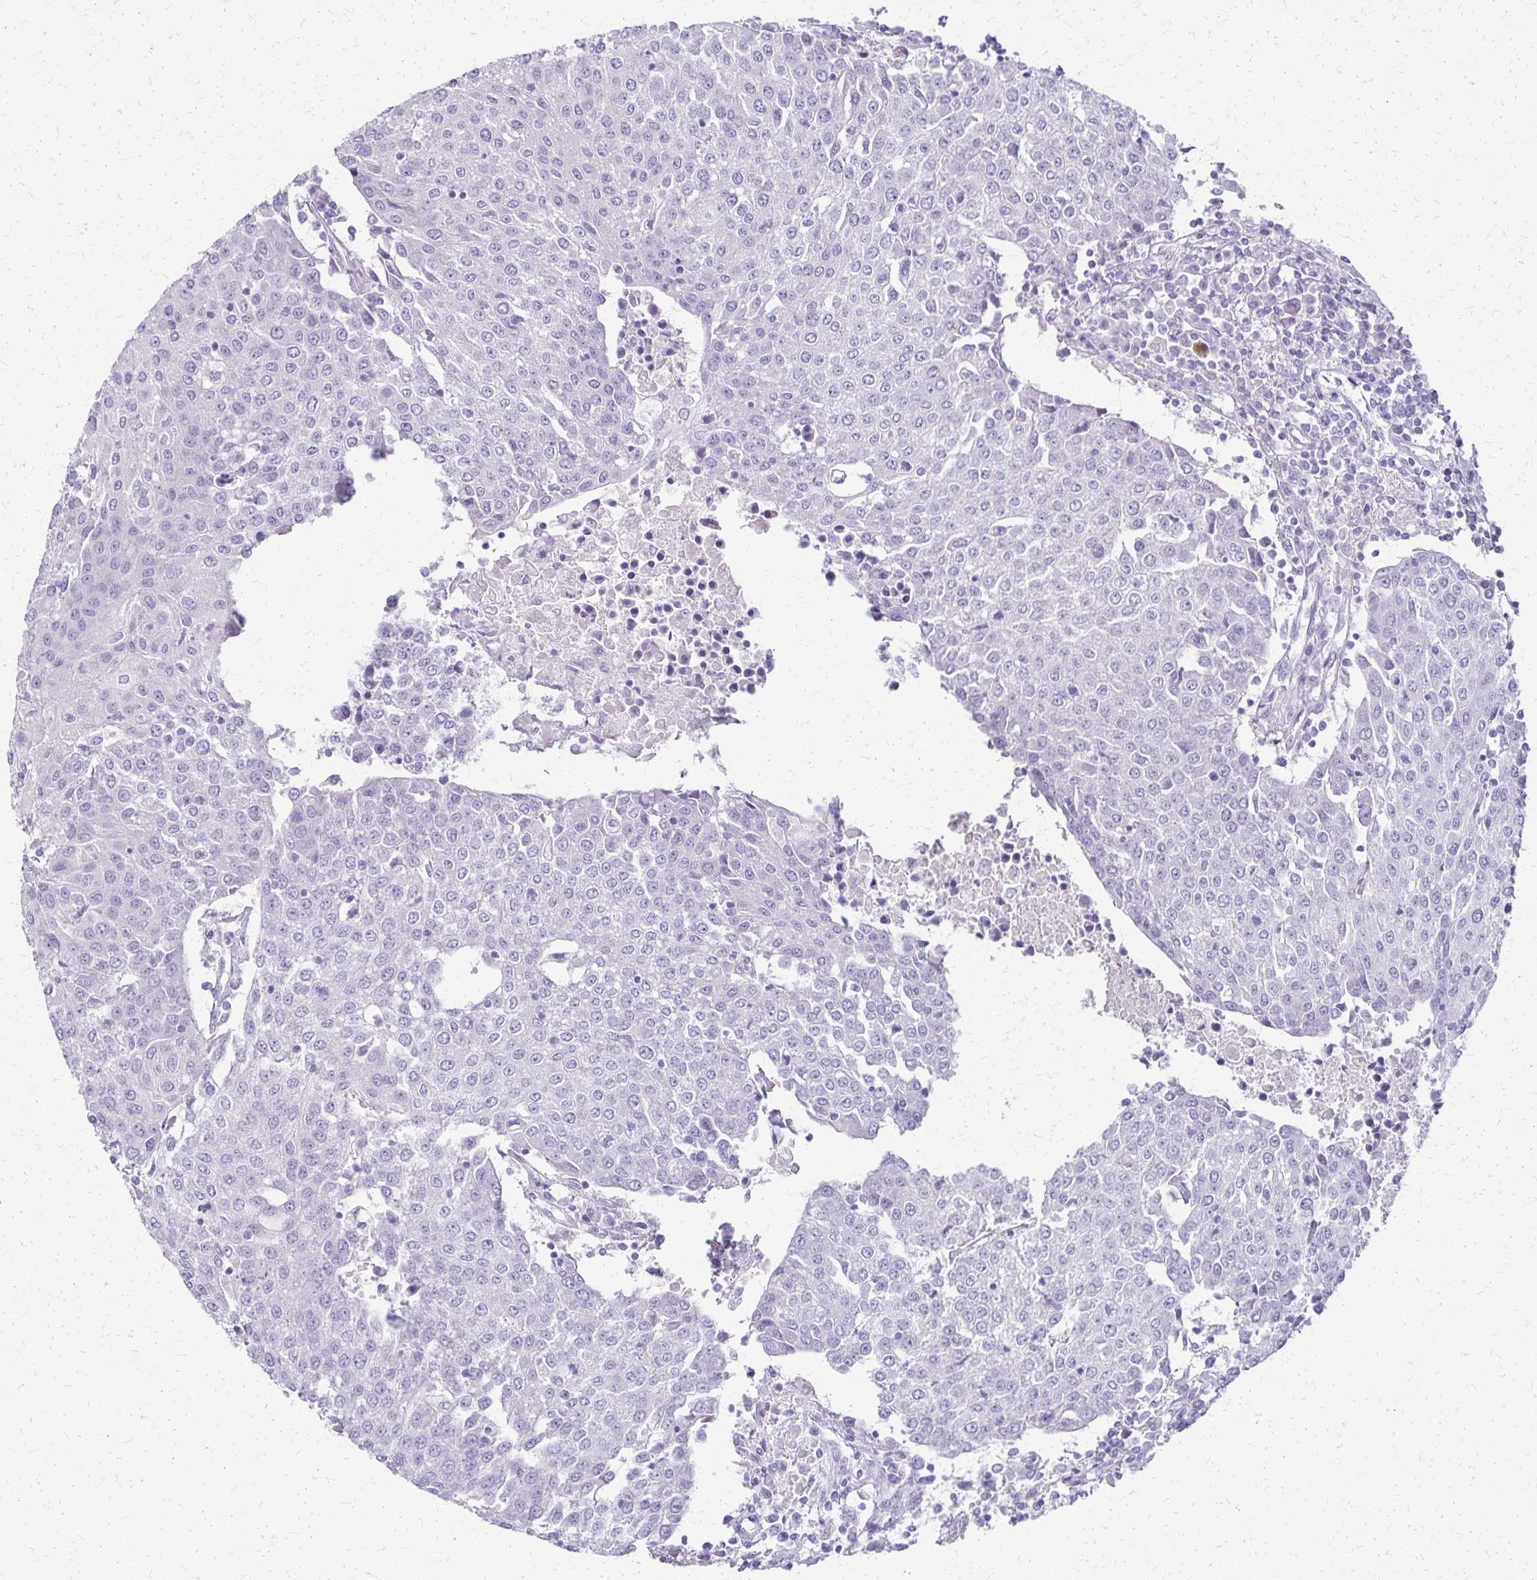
{"staining": {"intensity": "negative", "quantity": "none", "location": "none"}, "tissue": "urothelial cancer", "cell_type": "Tumor cells", "image_type": "cancer", "snomed": [{"axis": "morphology", "description": "Urothelial carcinoma, High grade"}, {"axis": "topography", "description": "Urinary bladder"}], "caption": "Tumor cells show no significant positivity in urothelial carcinoma (high-grade).", "gene": "RASL10B", "patient": {"sex": "female", "age": 85}}